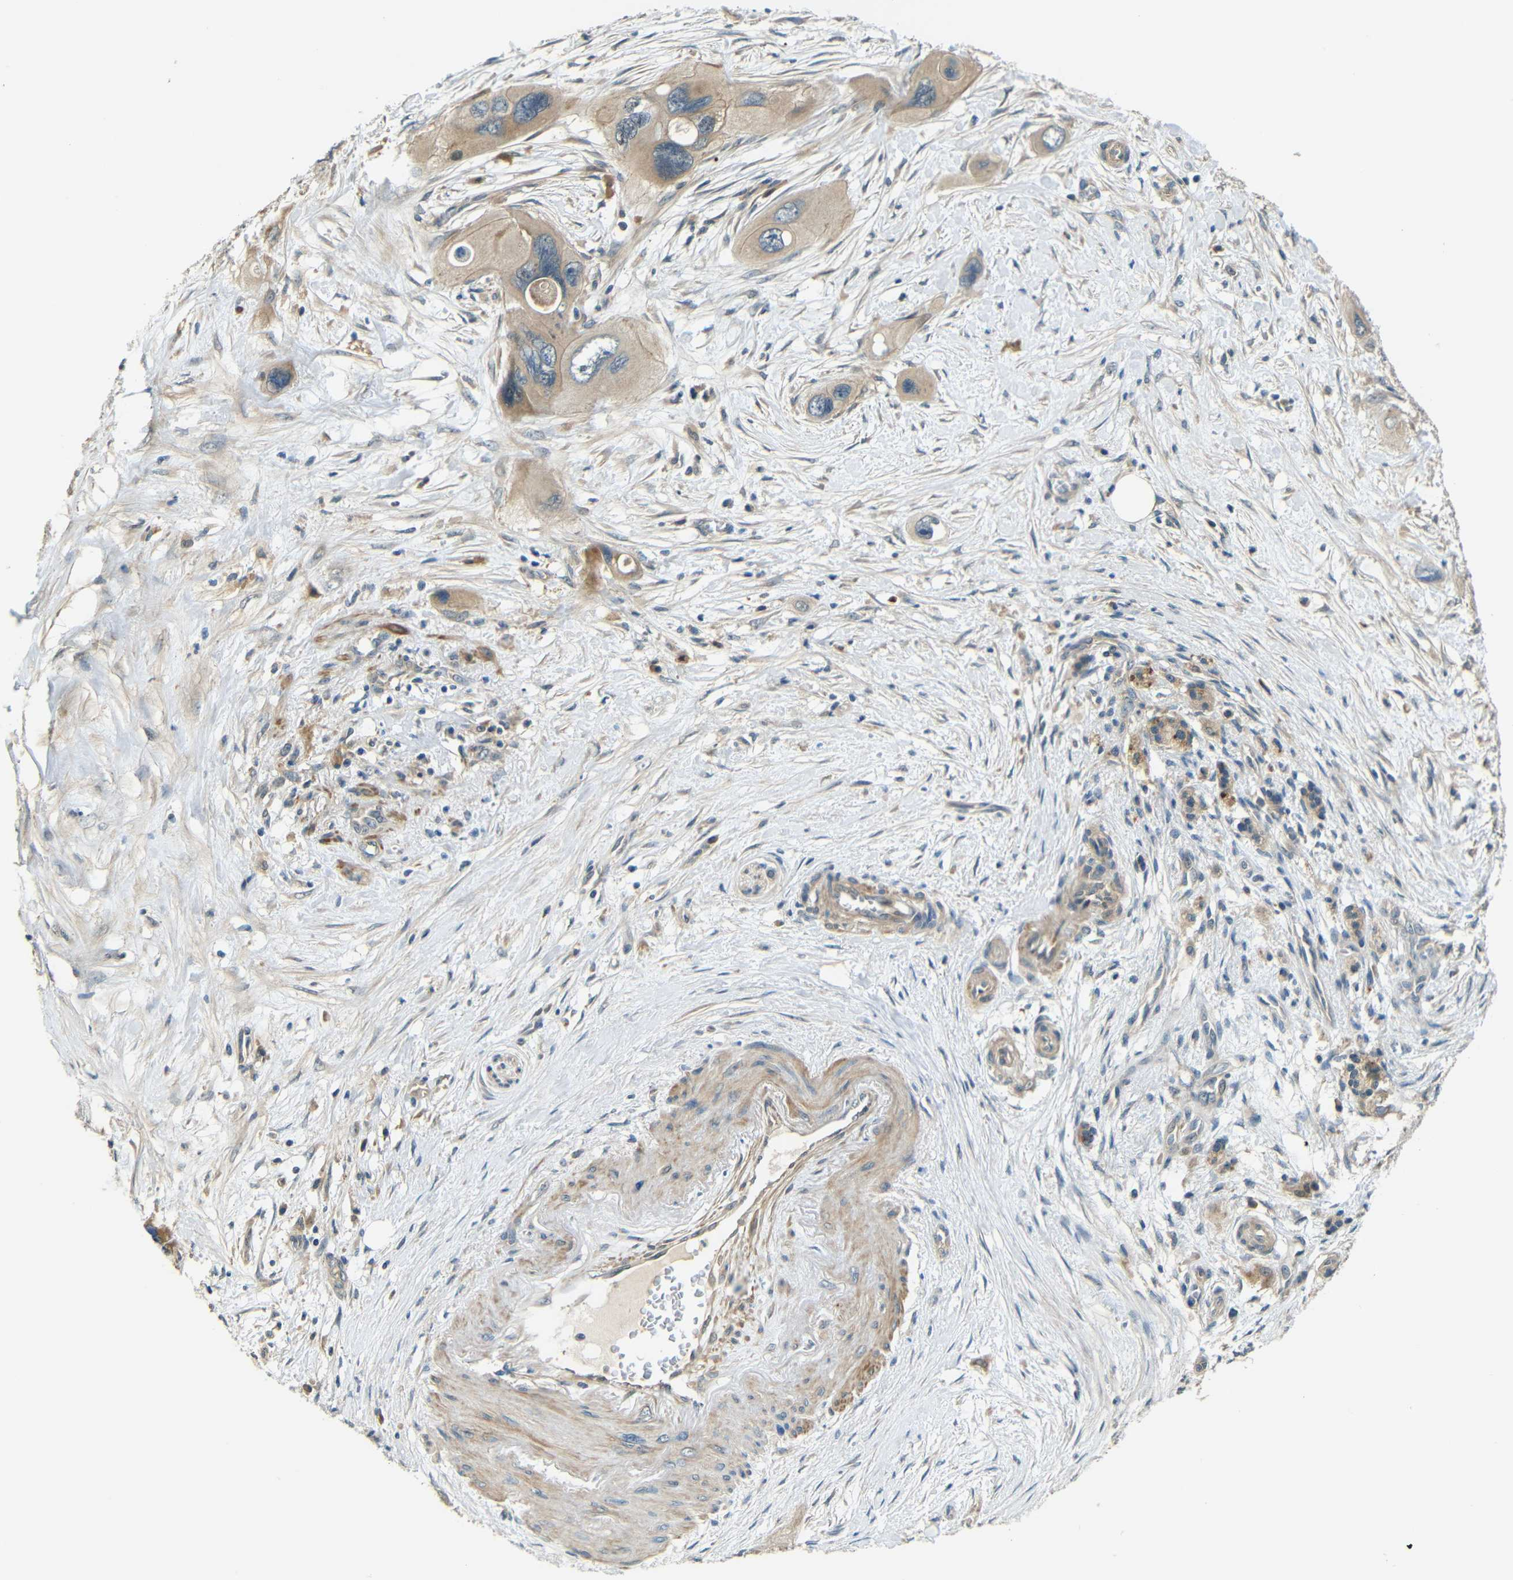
{"staining": {"intensity": "weak", "quantity": "25%-75%", "location": "cytoplasmic/membranous"}, "tissue": "pancreatic cancer", "cell_type": "Tumor cells", "image_type": "cancer", "snomed": [{"axis": "morphology", "description": "Adenocarcinoma, NOS"}, {"axis": "topography", "description": "Pancreas"}], "caption": "IHC of pancreatic cancer reveals low levels of weak cytoplasmic/membranous expression in about 25%-75% of tumor cells.", "gene": "FNDC3A", "patient": {"sex": "male", "age": 73}}